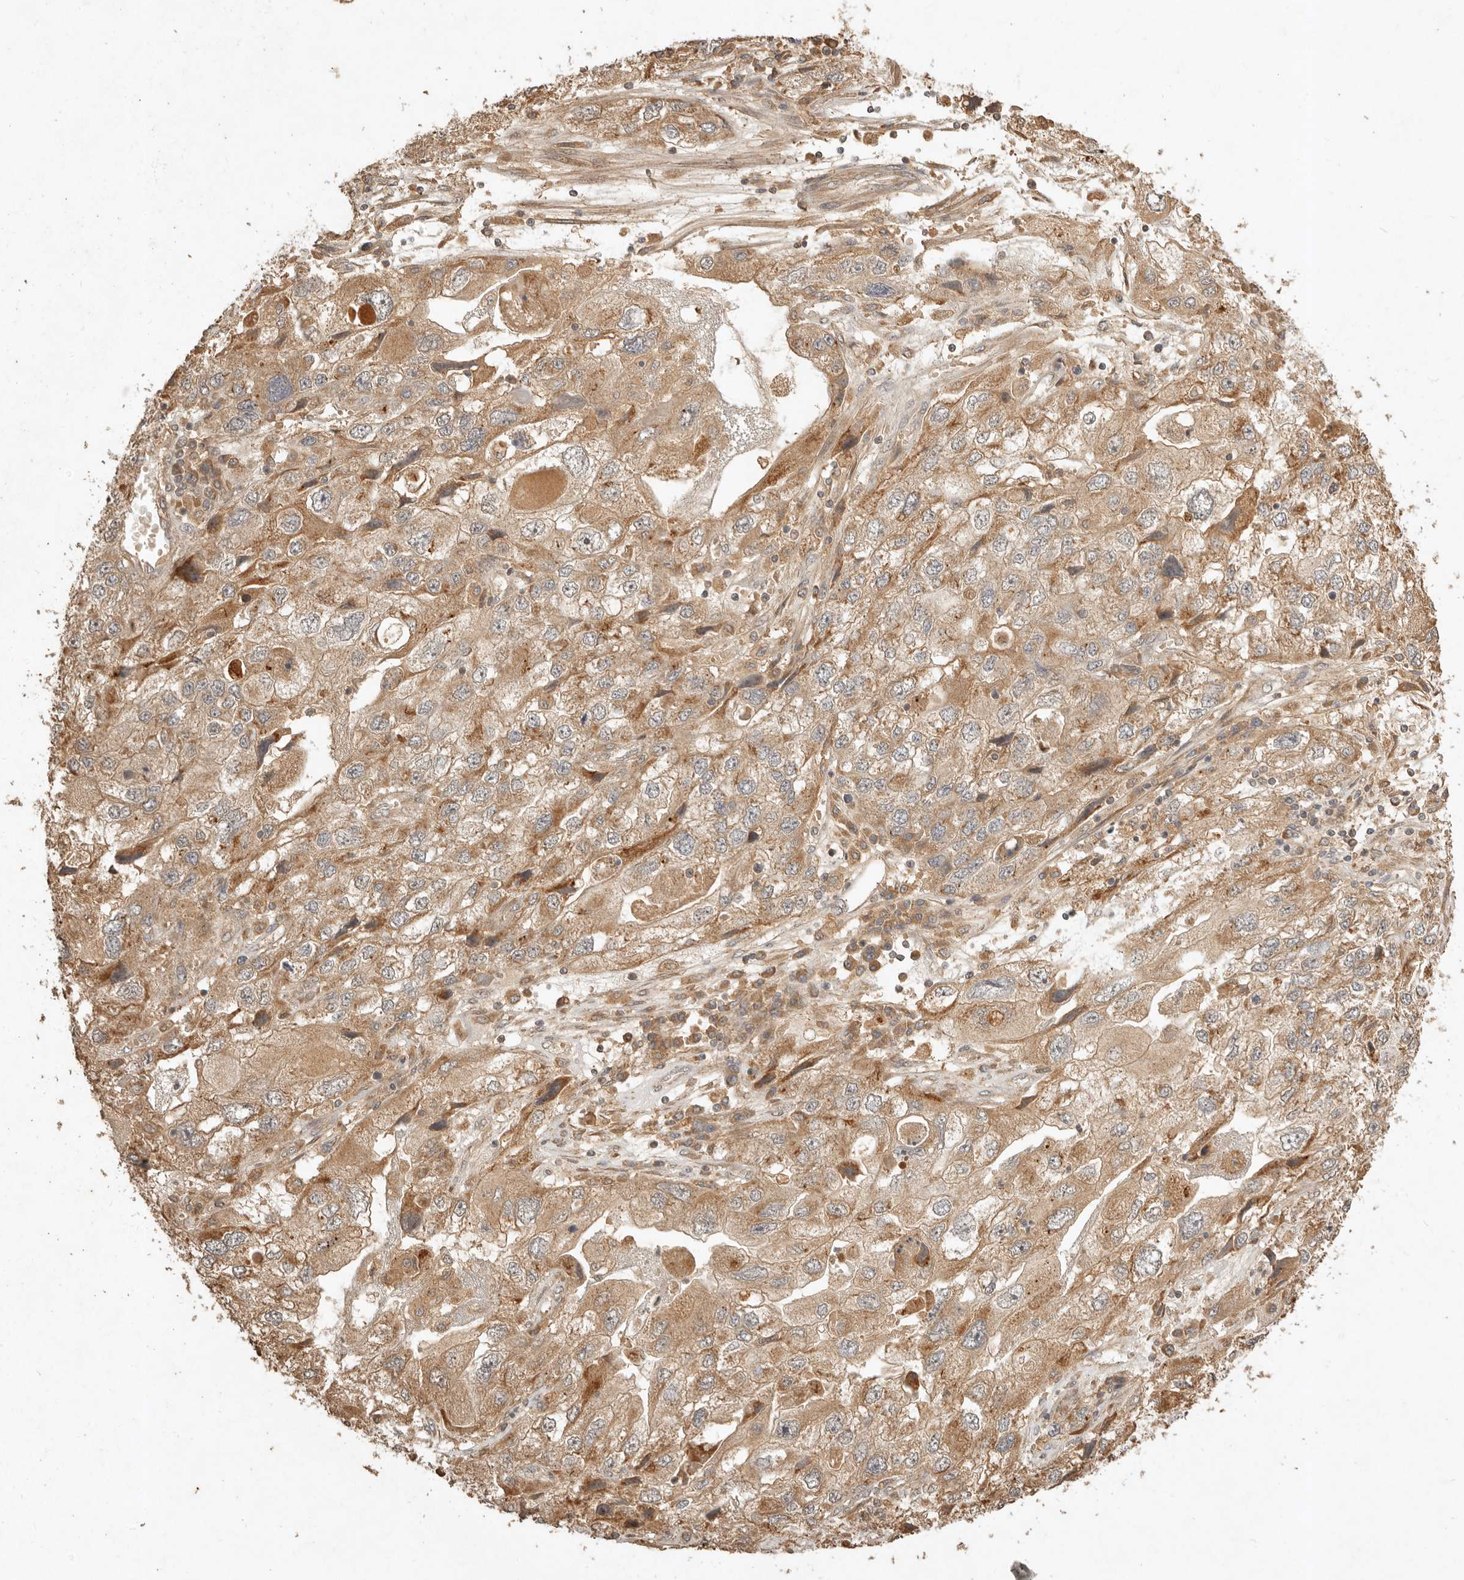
{"staining": {"intensity": "moderate", "quantity": ">75%", "location": "cytoplasmic/membranous"}, "tissue": "endometrial cancer", "cell_type": "Tumor cells", "image_type": "cancer", "snomed": [{"axis": "morphology", "description": "Adenocarcinoma, NOS"}, {"axis": "topography", "description": "Endometrium"}], "caption": "Endometrial cancer (adenocarcinoma) stained with DAB (3,3'-diaminobenzidine) immunohistochemistry reveals medium levels of moderate cytoplasmic/membranous positivity in approximately >75% of tumor cells. (DAB (3,3'-diaminobenzidine) IHC, brown staining for protein, blue staining for nuclei).", "gene": "CLEC4C", "patient": {"sex": "female", "age": 49}}